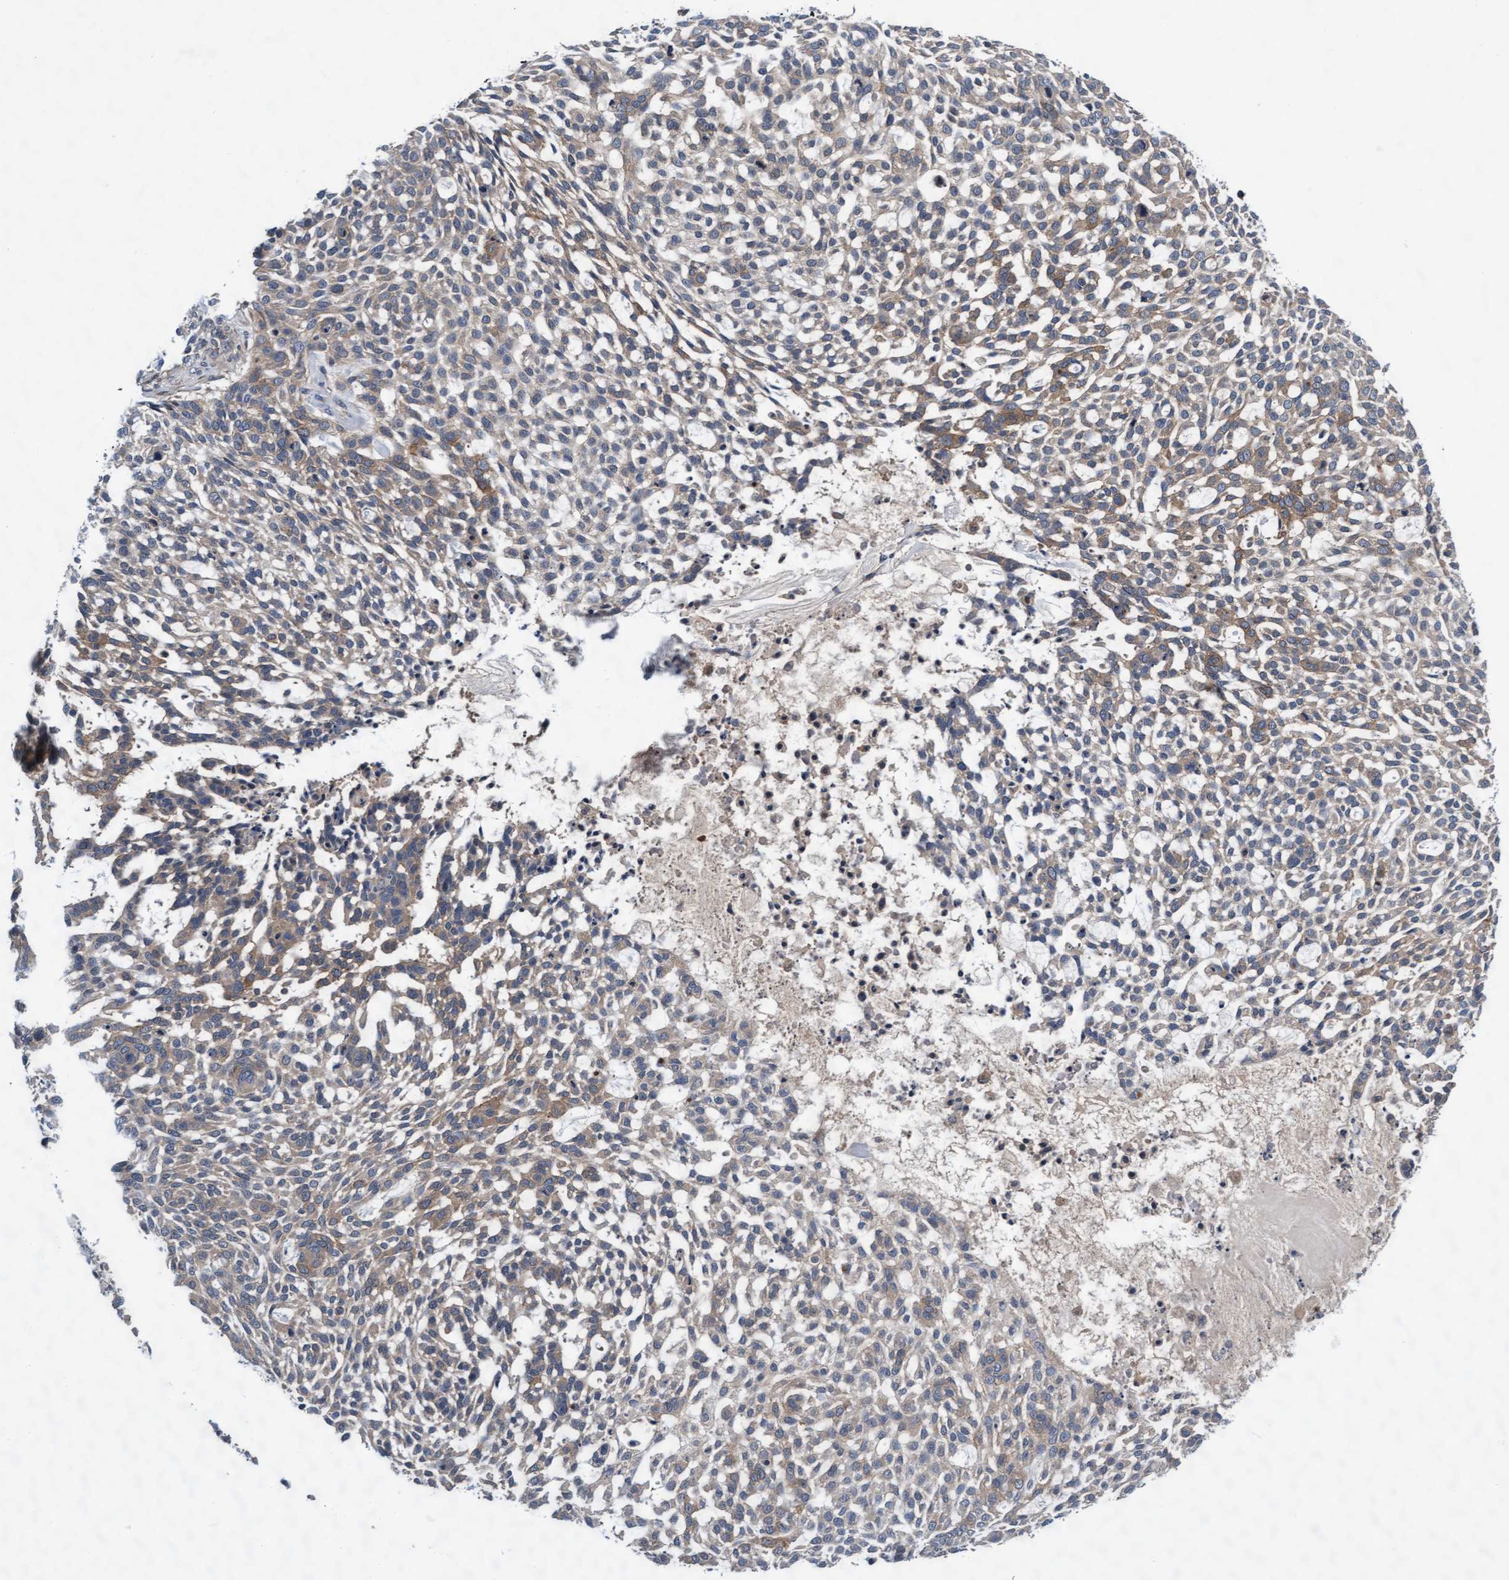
{"staining": {"intensity": "weak", "quantity": "<25%", "location": "cytoplasmic/membranous"}, "tissue": "skin cancer", "cell_type": "Tumor cells", "image_type": "cancer", "snomed": [{"axis": "morphology", "description": "Basal cell carcinoma"}, {"axis": "topography", "description": "Skin"}], "caption": "A micrograph of skin cancer stained for a protein shows no brown staining in tumor cells.", "gene": "EFCAB13", "patient": {"sex": "female", "age": 64}}